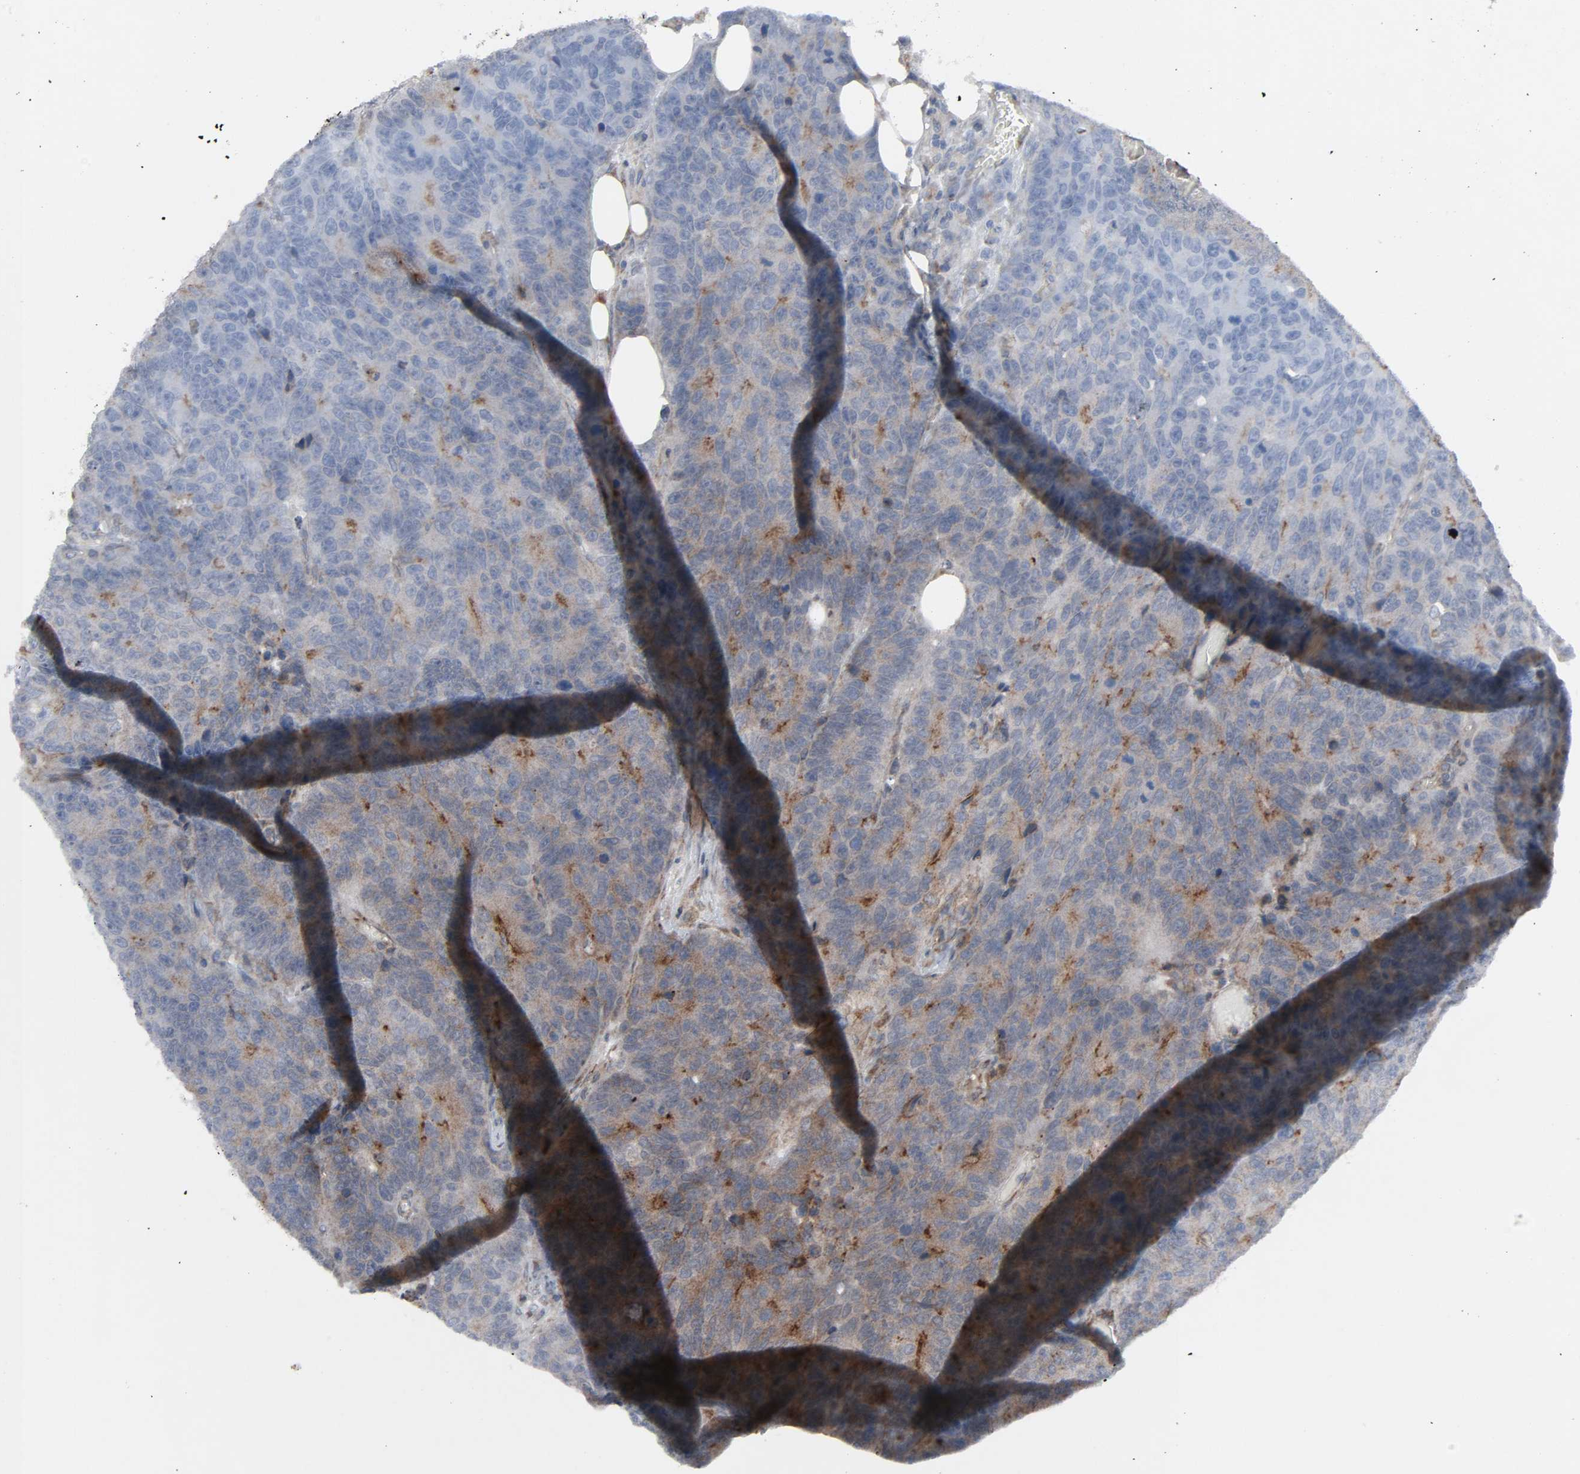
{"staining": {"intensity": "moderate", "quantity": ">75%", "location": "cytoplasmic/membranous"}, "tissue": "colorectal cancer", "cell_type": "Tumor cells", "image_type": "cancer", "snomed": [{"axis": "morphology", "description": "Adenocarcinoma, NOS"}, {"axis": "topography", "description": "Colon"}], "caption": "Colorectal cancer was stained to show a protein in brown. There is medium levels of moderate cytoplasmic/membranous positivity in approximately >75% of tumor cells.", "gene": "ADCY4", "patient": {"sex": "female", "age": 86}}